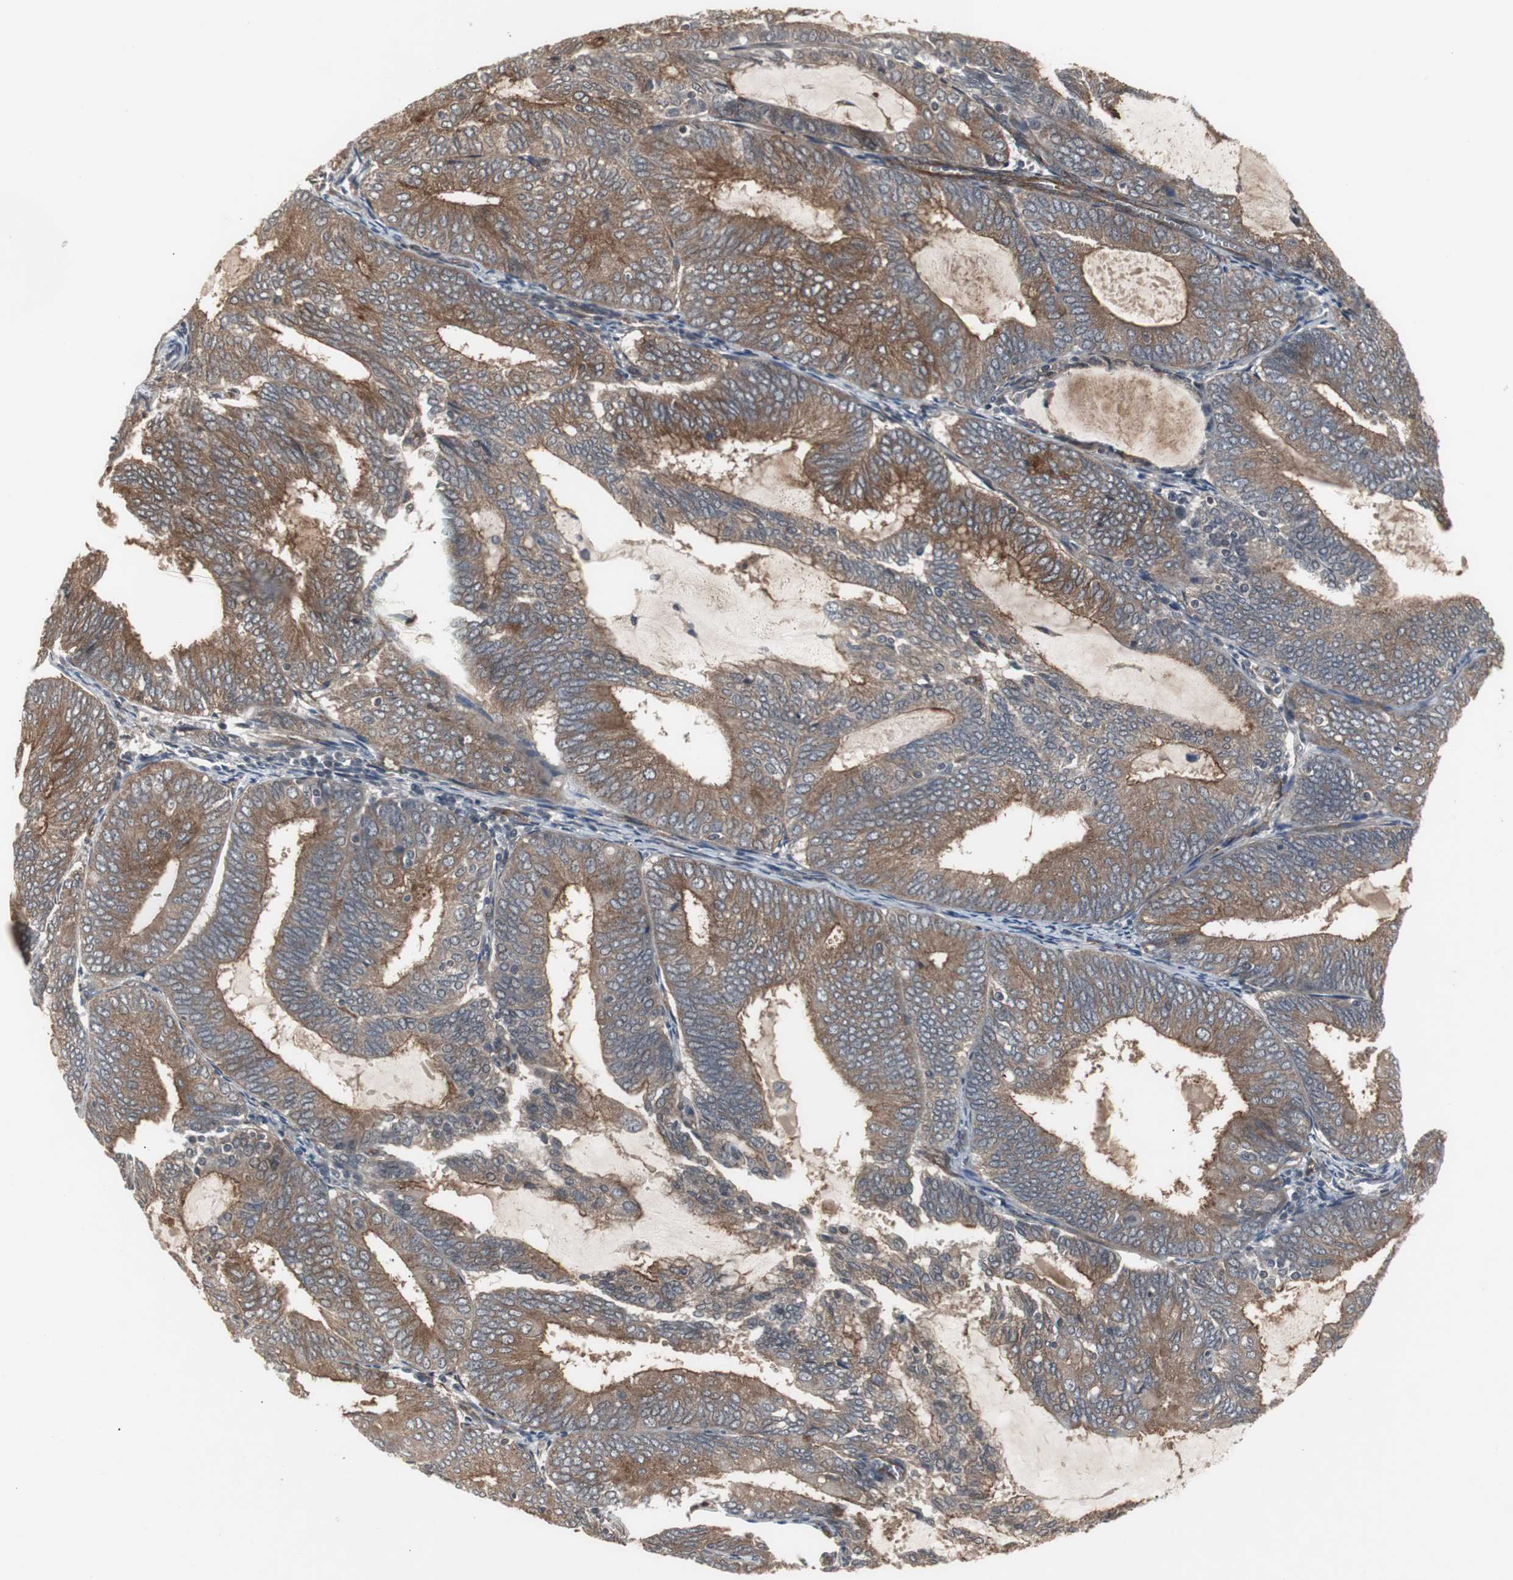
{"staining": {"intensity": "moderate", "quantity": ">75%", "location": "cytoplasmic/membranous"}, "tissue": "endometrial cancer", "cell_type": "Tumor cells", "image_type": "cancer", "snomed": [{"axis": "morphology", "description": "Adenocarcinoma, NOS"}, {"axis": "topography", "description": "Endometrium"}], "caption": "About >75% of tumor cells in human endometrial adenocarcinoma exhibit moderate cytoplasmic/membranous protein positivity as visualized by brown immunohistochemical staining.", "gene": "ATP2B2", "patient": {"sex": "female", "age": 81}}